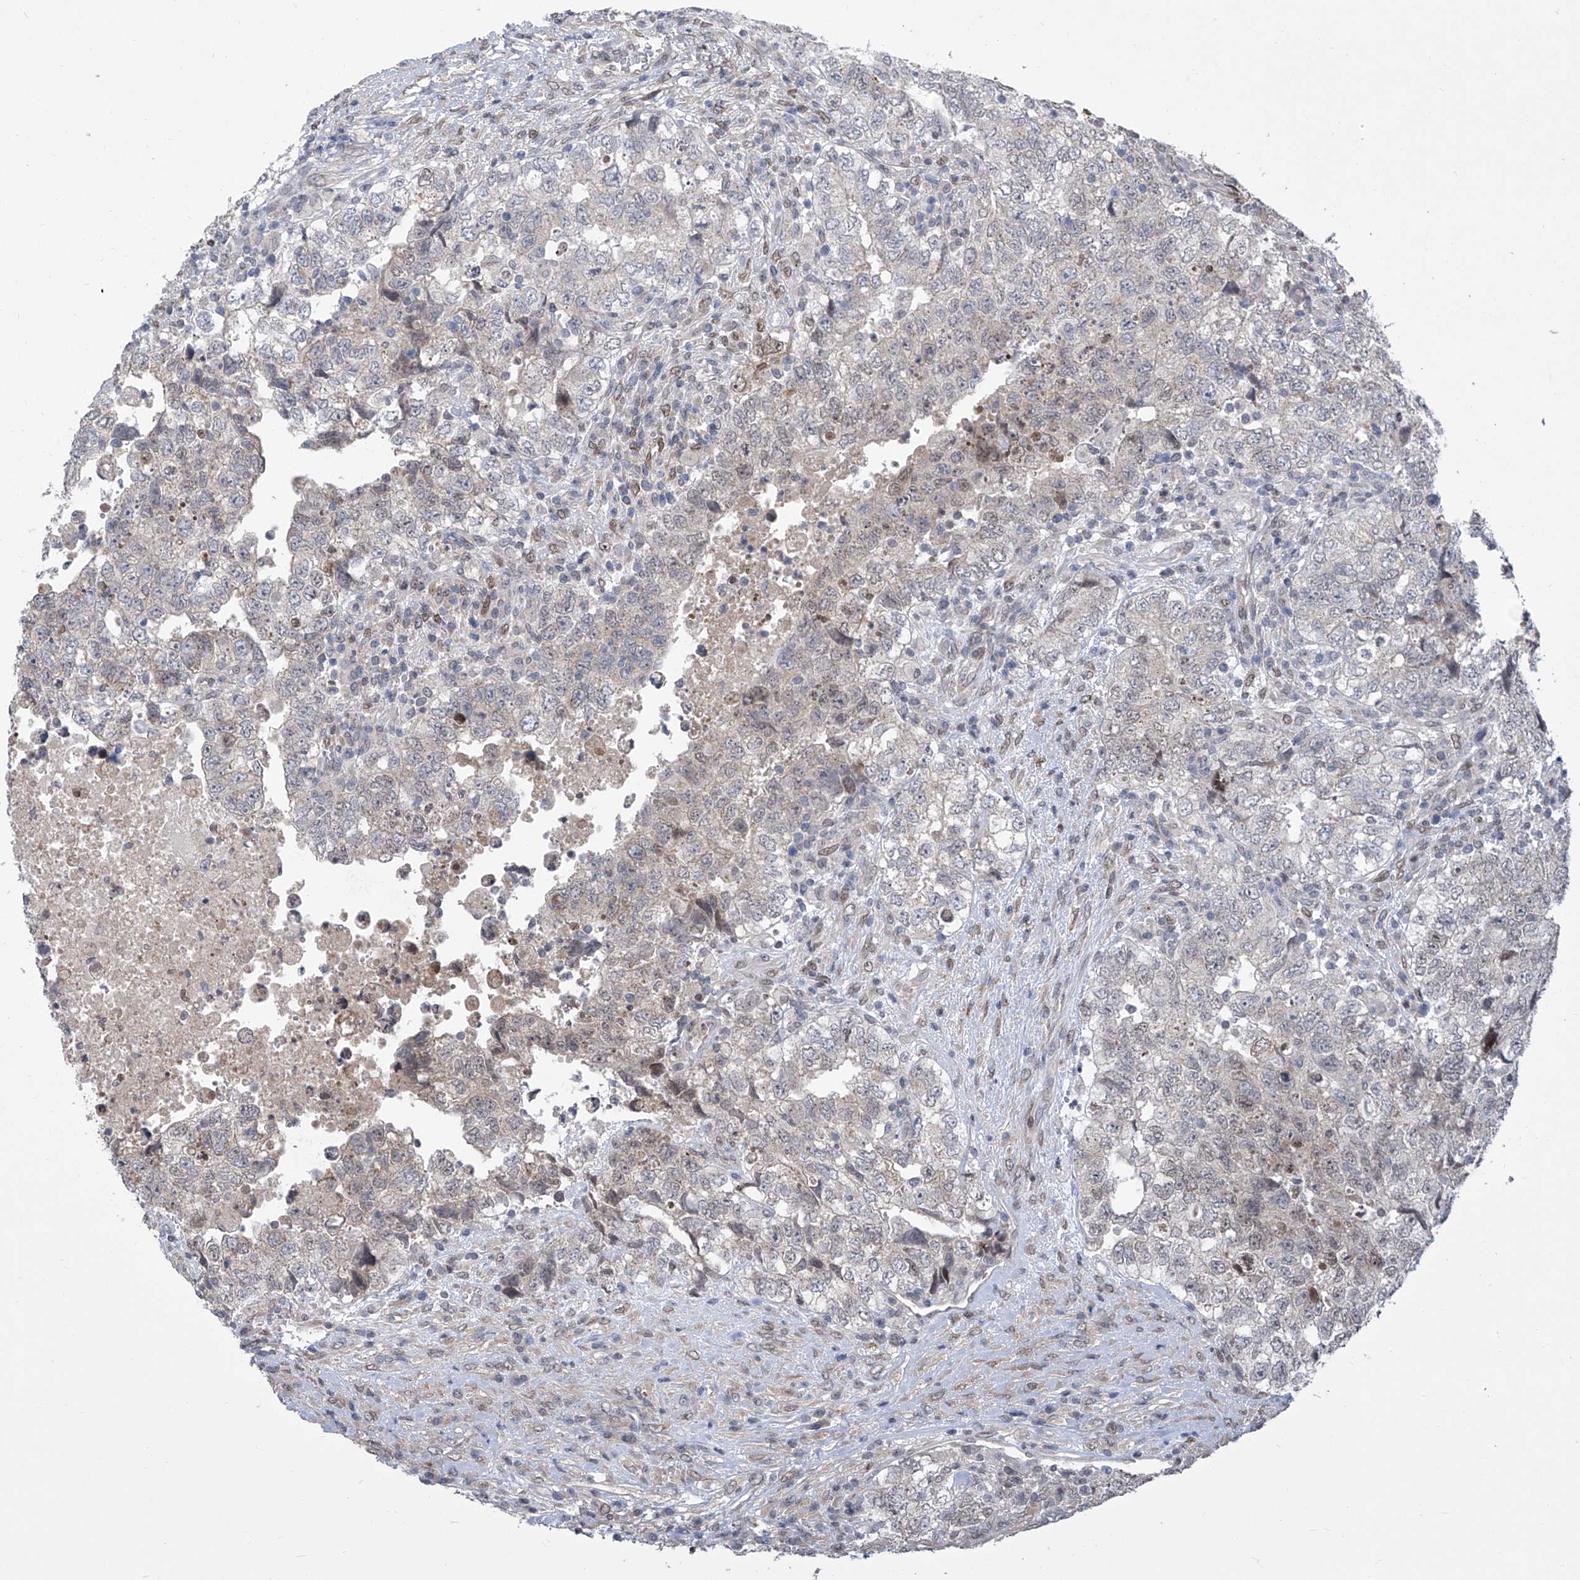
{"staining": {"intensity": "negative", "quantity": "none", "location": "none"}, "tissue": "testis cancer", "cell_type": "Tumor cells", "image_type": "cancer", "snomed": [{"axis": "morphology", "description": "Carcinoma, Embryonal, NOS"}, {"axis": "topography", "description": "Testis"}], "caption": "Embryonal carcinoma (testis) was stained to show a protein in brown. There is no significant positivity in tumor cells.", "gene": "CETN2", "patient": {"sex": "male", "age": 37}}